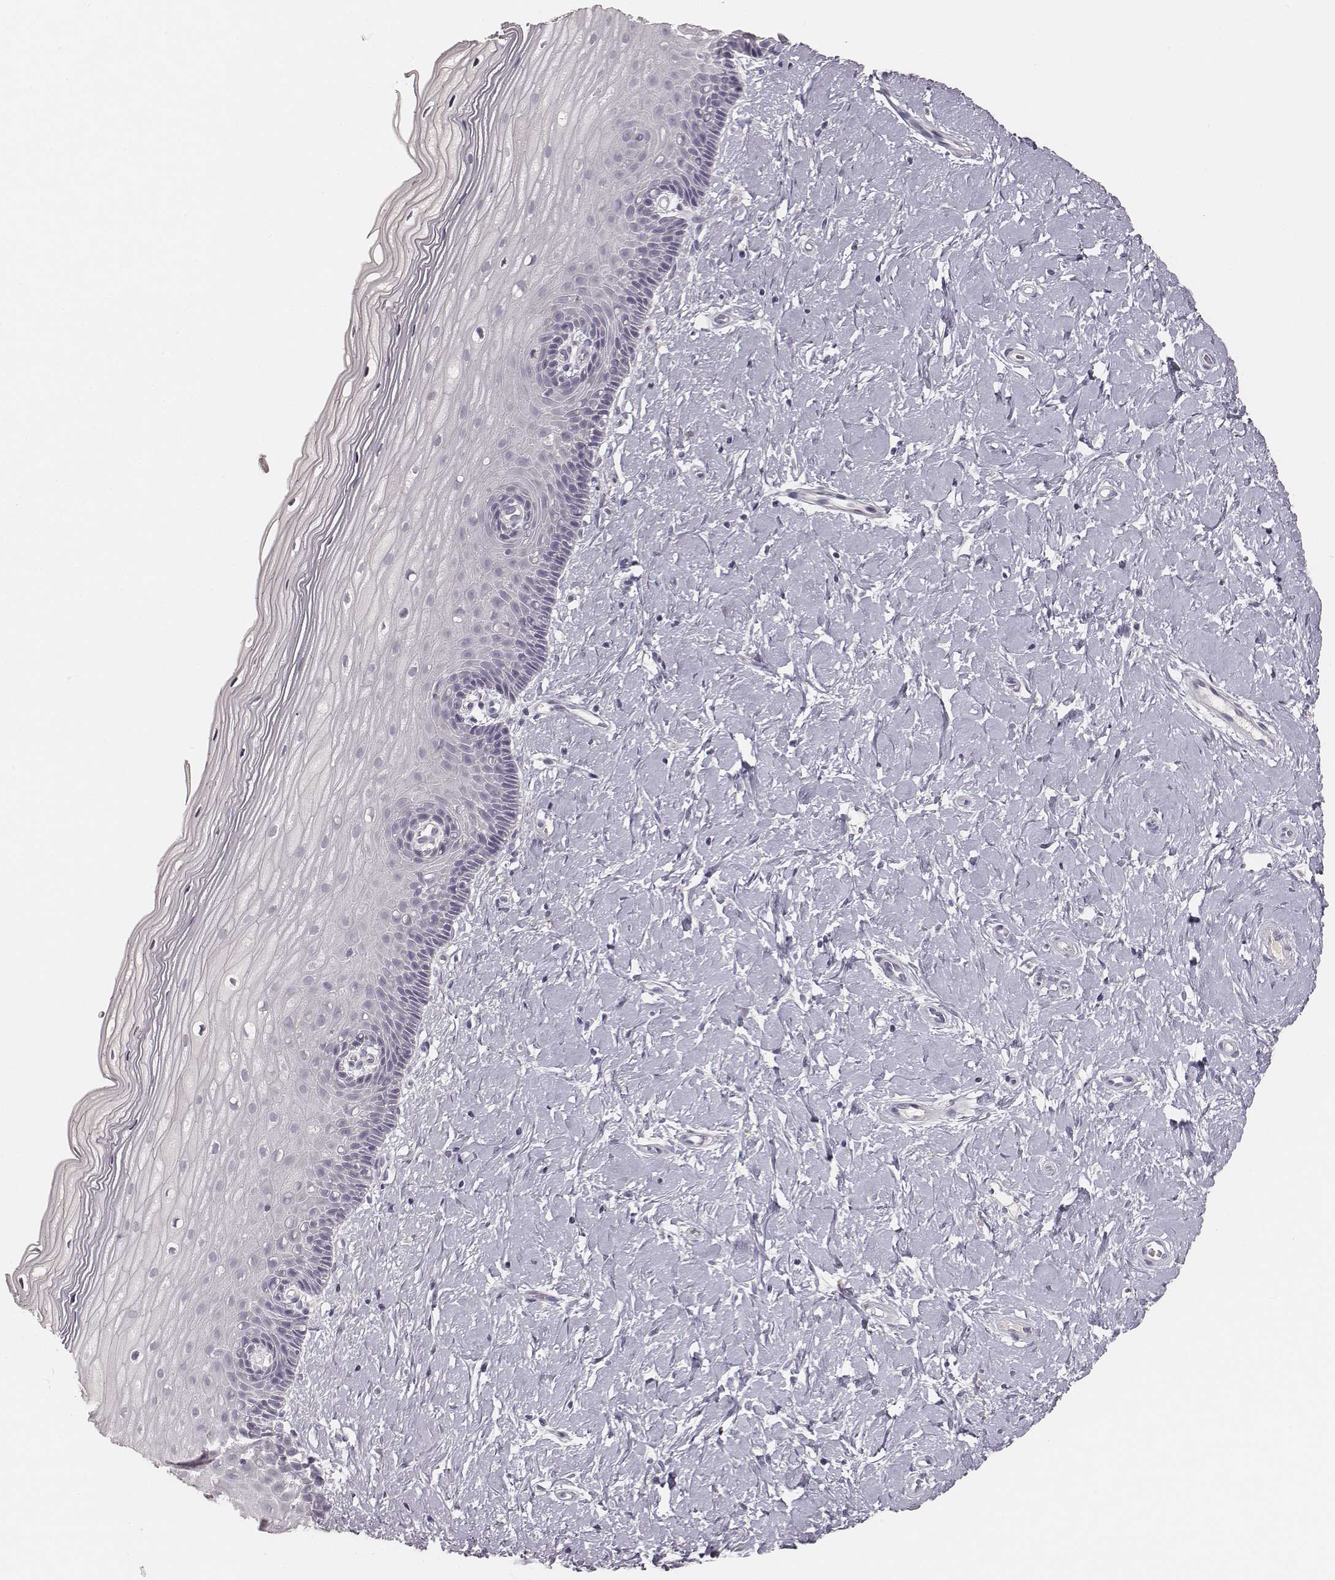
{"staining": {"intensity": "negative", "quantity": "none", "location": "none"}, "tissue": "cervix", "cell_type": "Glandular cells", "image_type": "normal", "snomed": [{"axis": "morphology", "description": "Normal tissue, NOS"}, {"axis": "topography", "description": "Cervix"}], "caption": "Glandular cells are negative for protein expression in unremarkable human cervix. (Stains: DAB (3,3'-diaminobenzidine) immunohistochemistry (IHC) with hematoxylin counter stain, Microscopy: brightfield microscopy at high magnification).", "gene": "MYH6", "patient": {"sex": "female", "age": 37}}